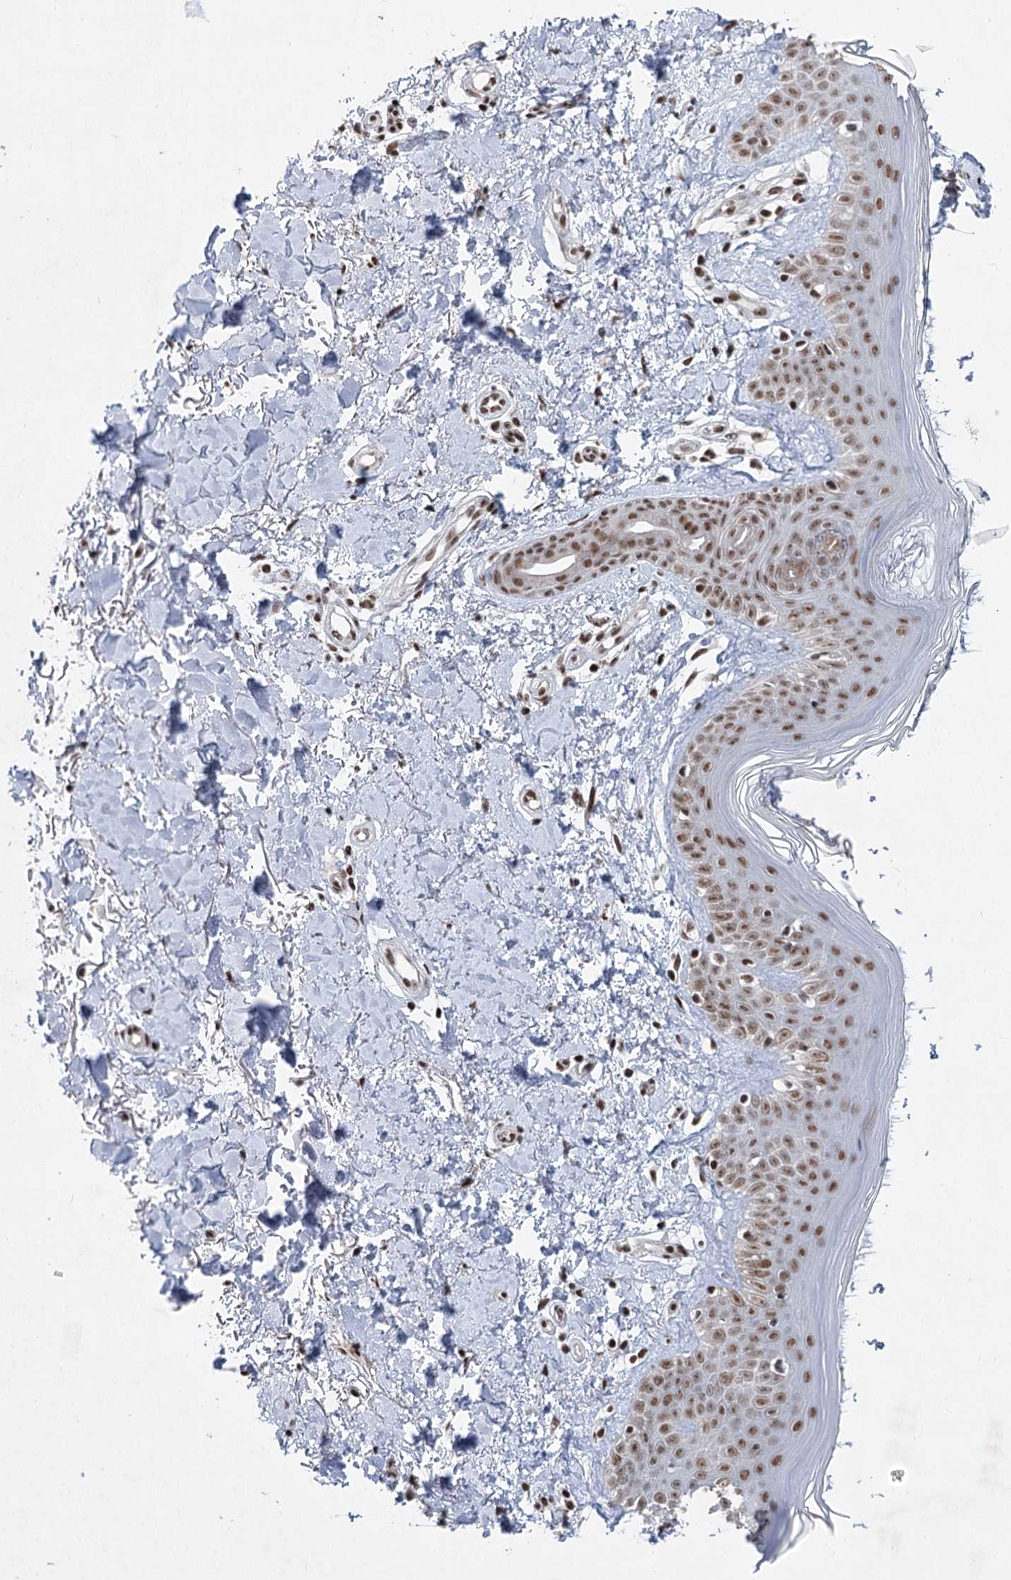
{"staining": {"intensity": "strong", "quantity": "25%-75%", "location": "nuclear"}, "tissue": "skin", "cell_type": "Fibroblasts", "image_type": "normal", "snomed": [{"axis": "morphology", "description": "Normal tissue, NOS"}, {"axis": "topography", "description": "Skin"}], "caption": "Skin stained for a protein (brown) shows strong nuclear positive expression in about 25%-75% of fibroblasts.", "gene": "CGGBP1", "patient": {"sex": "female", "age": 64}}